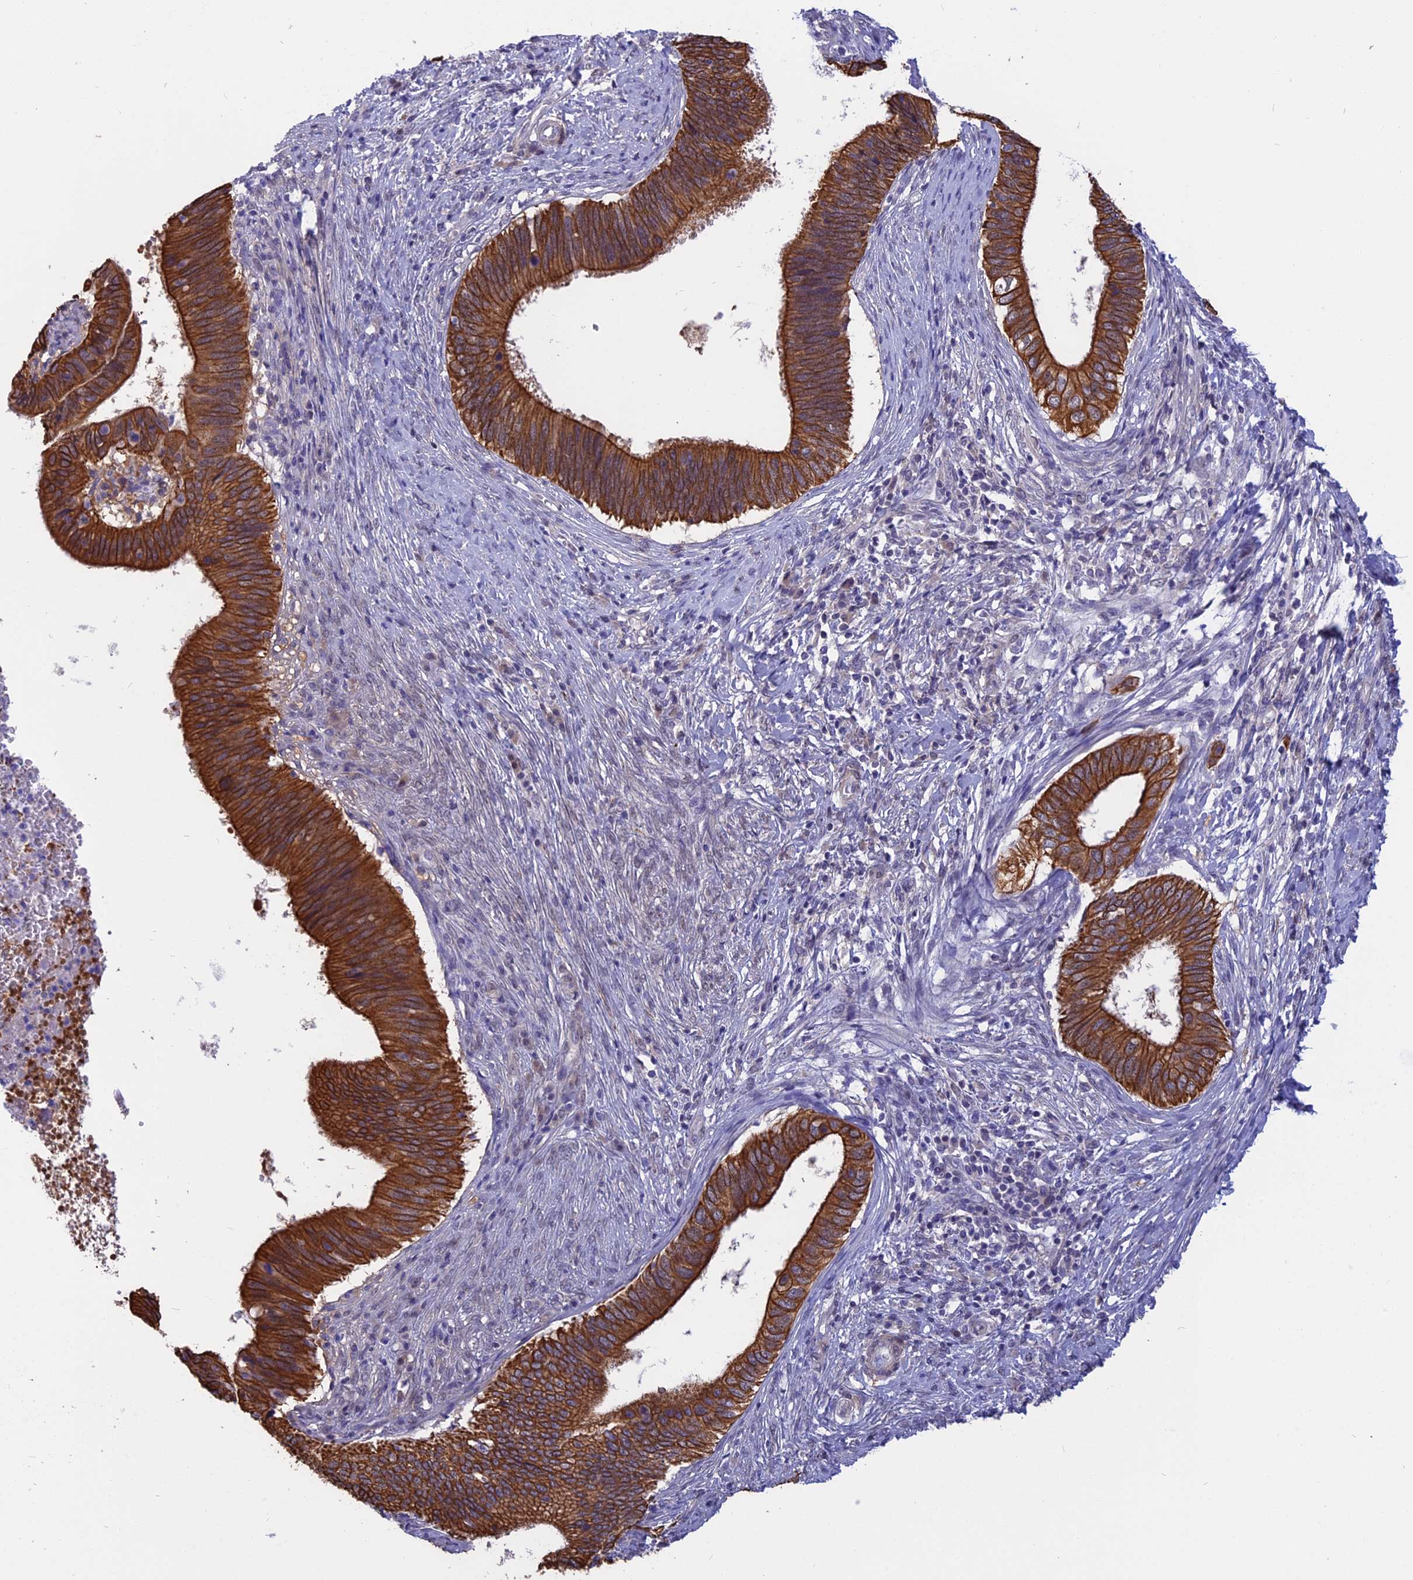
{"staining": {"intensity": "strong", "quantity": ">75%", "location": "cytoplasmic/membranous"}, "tissue": "cervical cancer", "cell_type": "Tumor cells", "image_type": "cancer", "snomed": [{"axis": "morphology", "description": "Adenocarcinoma, NOS"}, {"axis": "topography", "description": "Cervix"}], "caption": "This image exhibits immunohistochemistry (IHC) staining of cervical cancer (adenocarcinoma), with high strong cytoplasmic/membranous staining in approximately >75% of tumor cells.", "gene": "STUB1", "patient": {"sex": "female", "age": 42}}